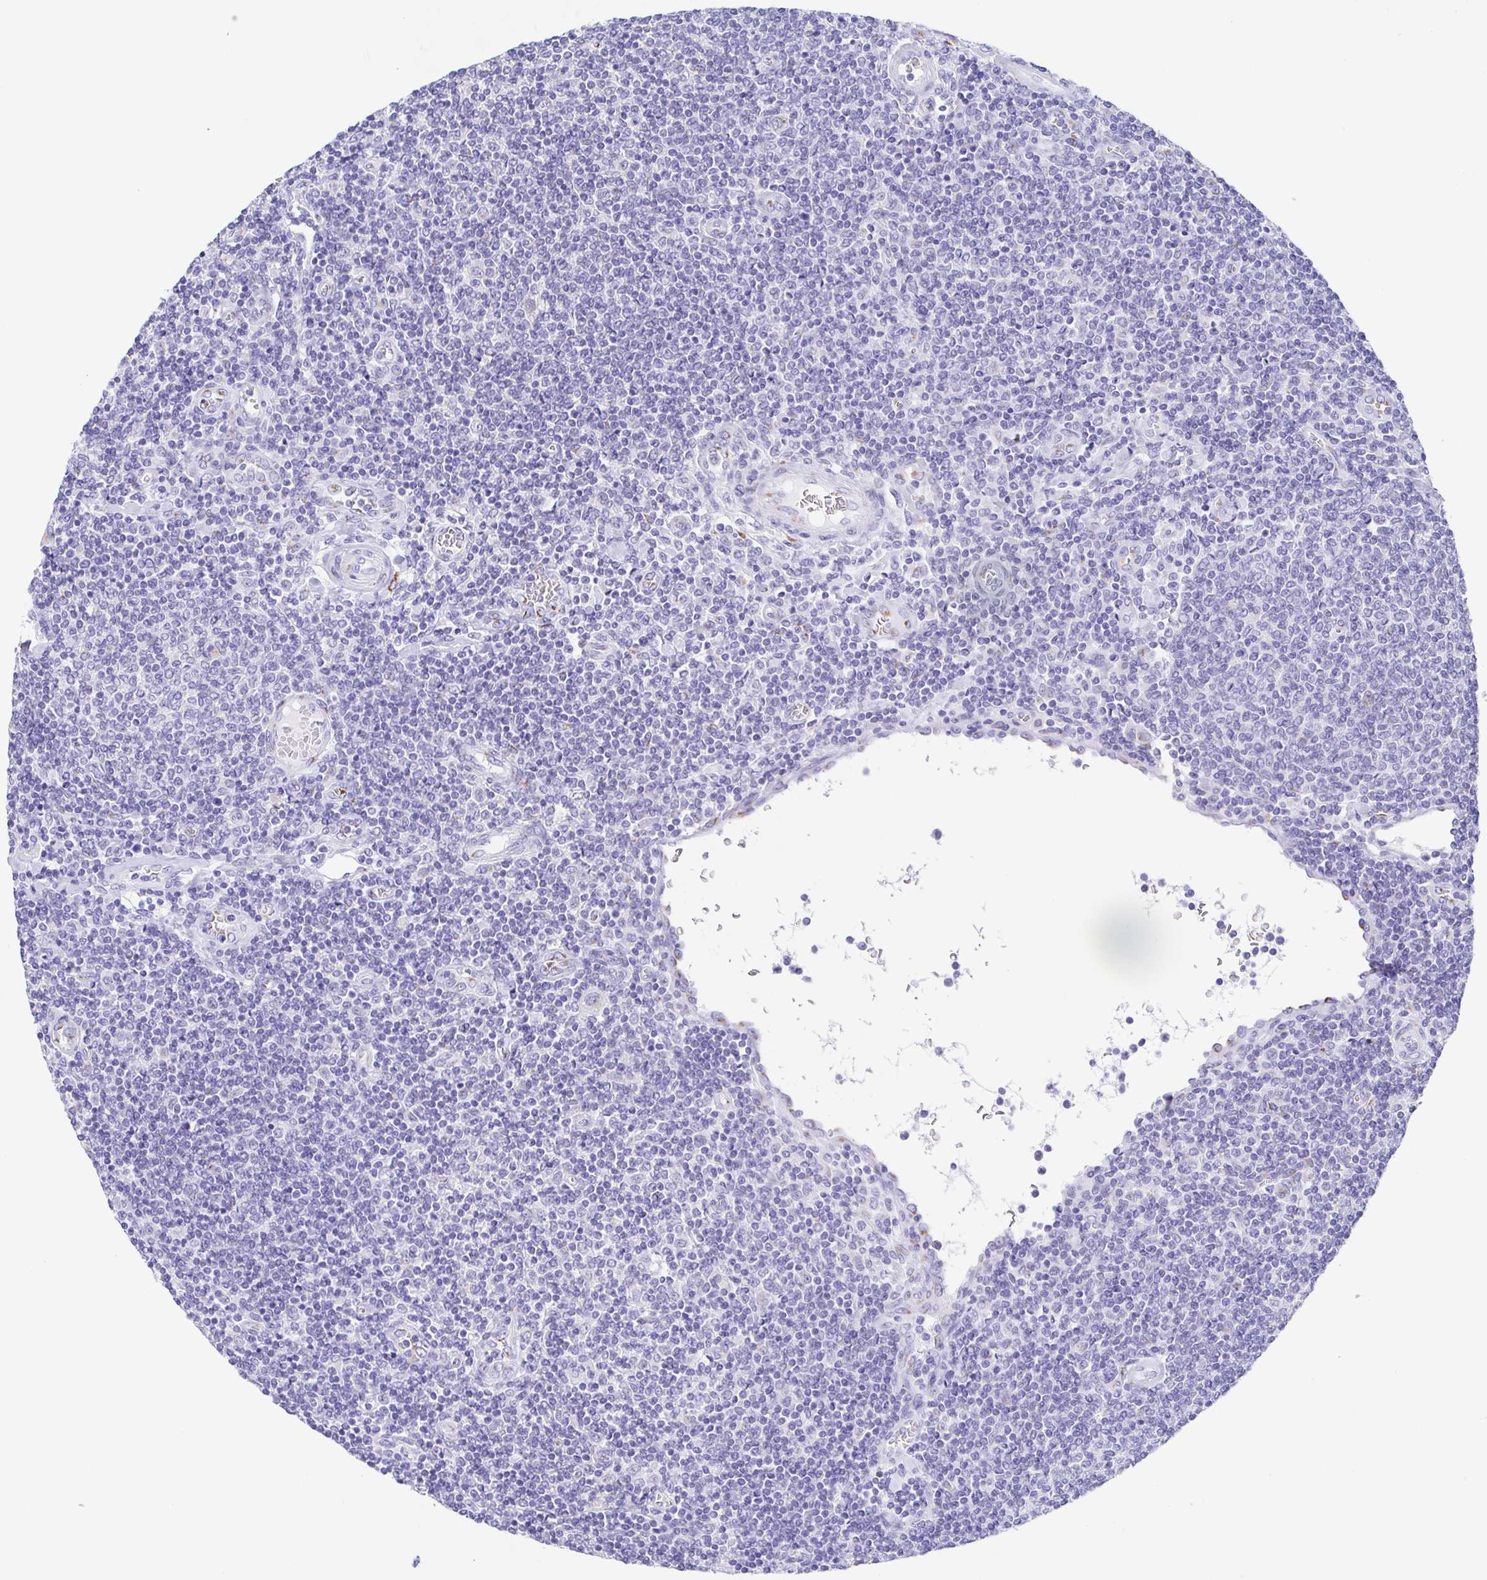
{"staining": {"intensity": "negative", "quantity": "none", "location": "none"}, "tissue": "lymphoma", "cell_type": "Tumor cells", "image_type": "cancer", "snomed": [{"axis": "morphology", "description": "Malignant lymphoma, non-Hodgkin's type, Low grade"}, {"axis": "topography", "description": "Lymph node"}], "caption": "Immunohistochemistry image of neoplastic tissue: lymphoma stained with DAB exhibits no significant protein staining in tumor cells.", "gene": "SULT1B1", "patient": {"sex": "male", "age": 52}}